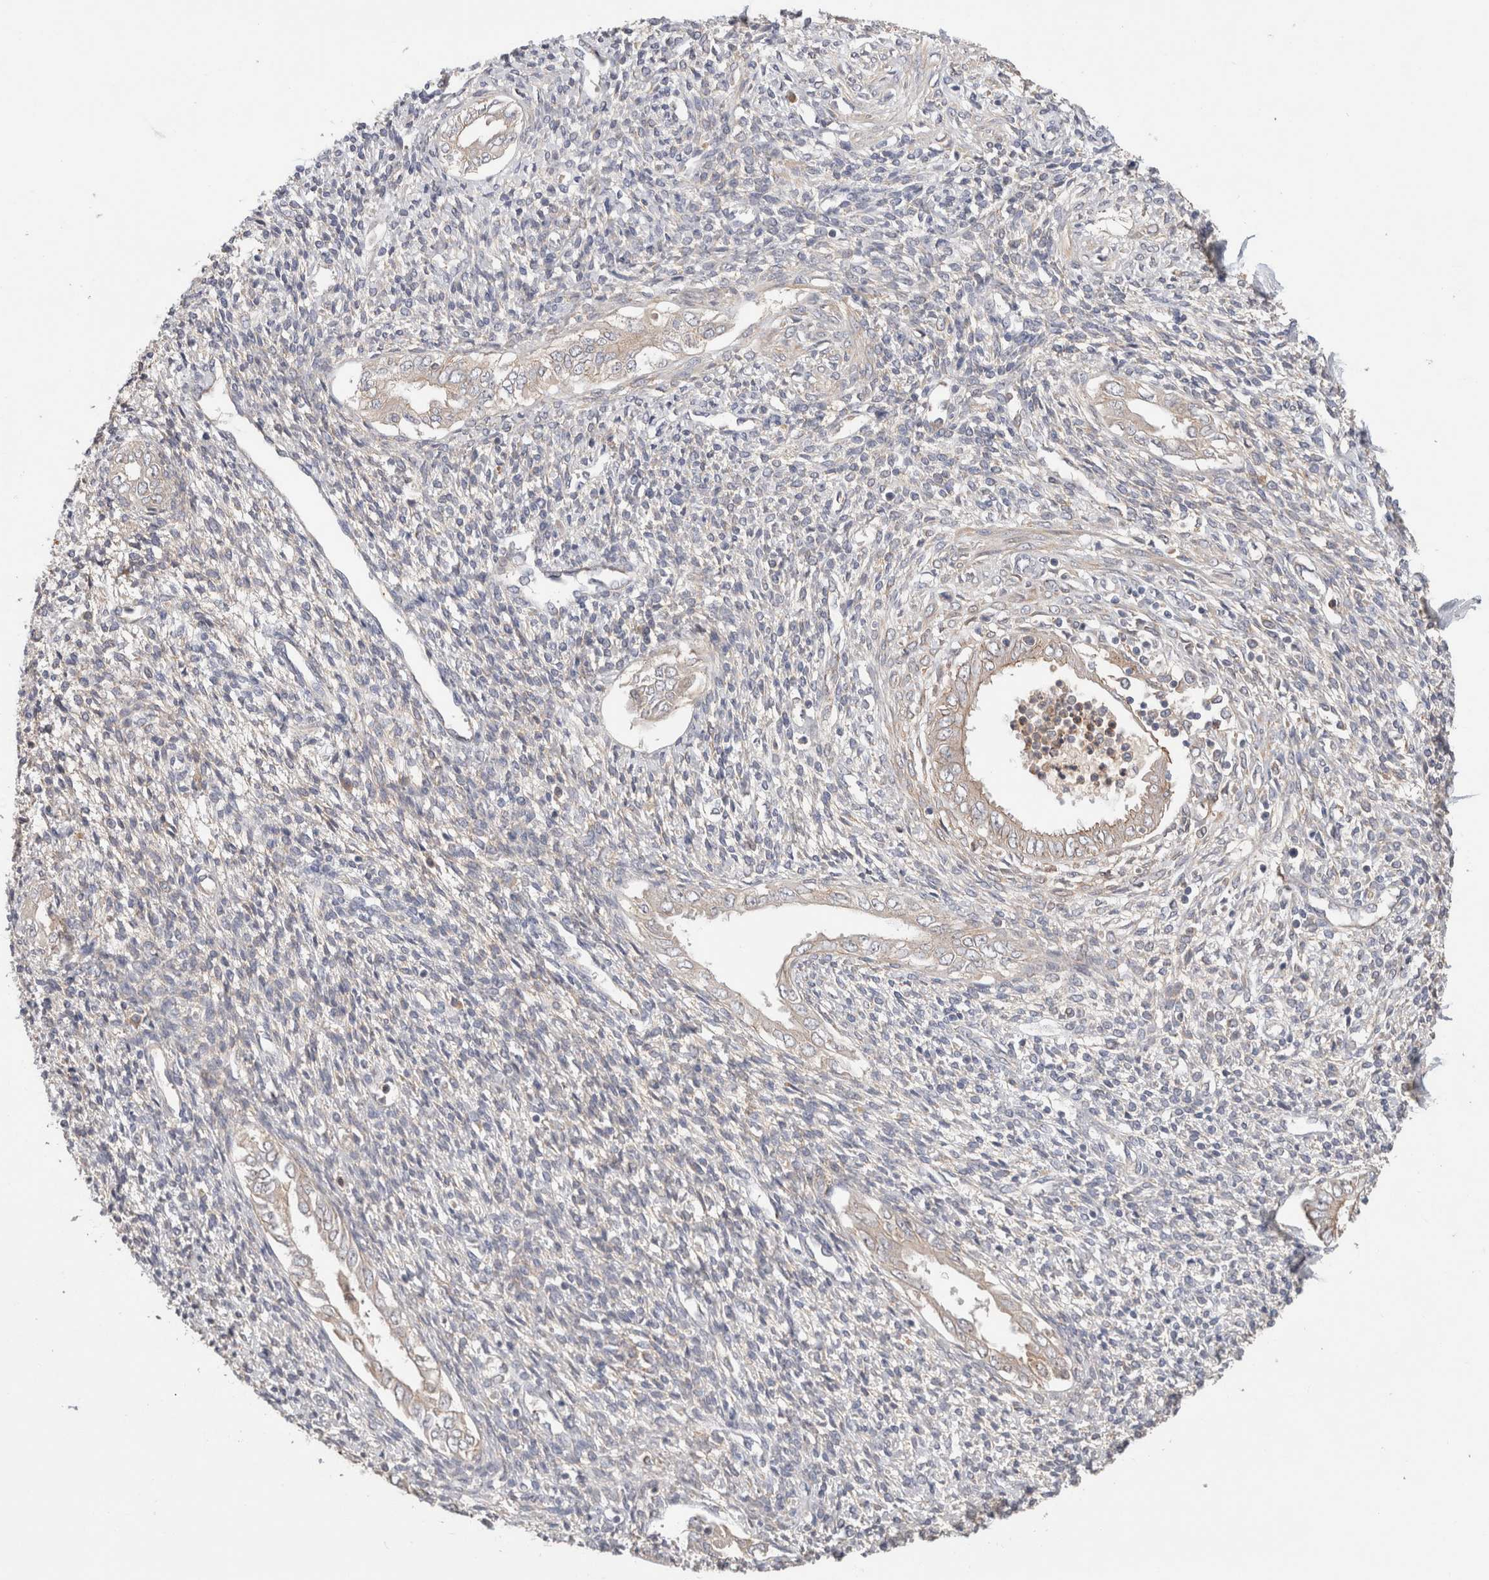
{"staining": {"intensity": "weak", "quantity": "<25%", "location": "cytoplasmic/membranous"}, "tissue": "endometrium", "cell_type": "Cells in endometrial stroma", "image_type": "normal", "snomed": [{"axis": "morphology", "description": "Normal tissue, NOS"}, {"axis": "topography", "description": "Endometrium"}], "caption": "Cells in endometrial stroma show no significant protein expression in normal endometrium. (DAB (3,3'-diaminobenzidine) immunohistochemistry with hematoxylin counter stain).", "gene": "C8orf44", "patient": {"sex": "female", "age": 66}}